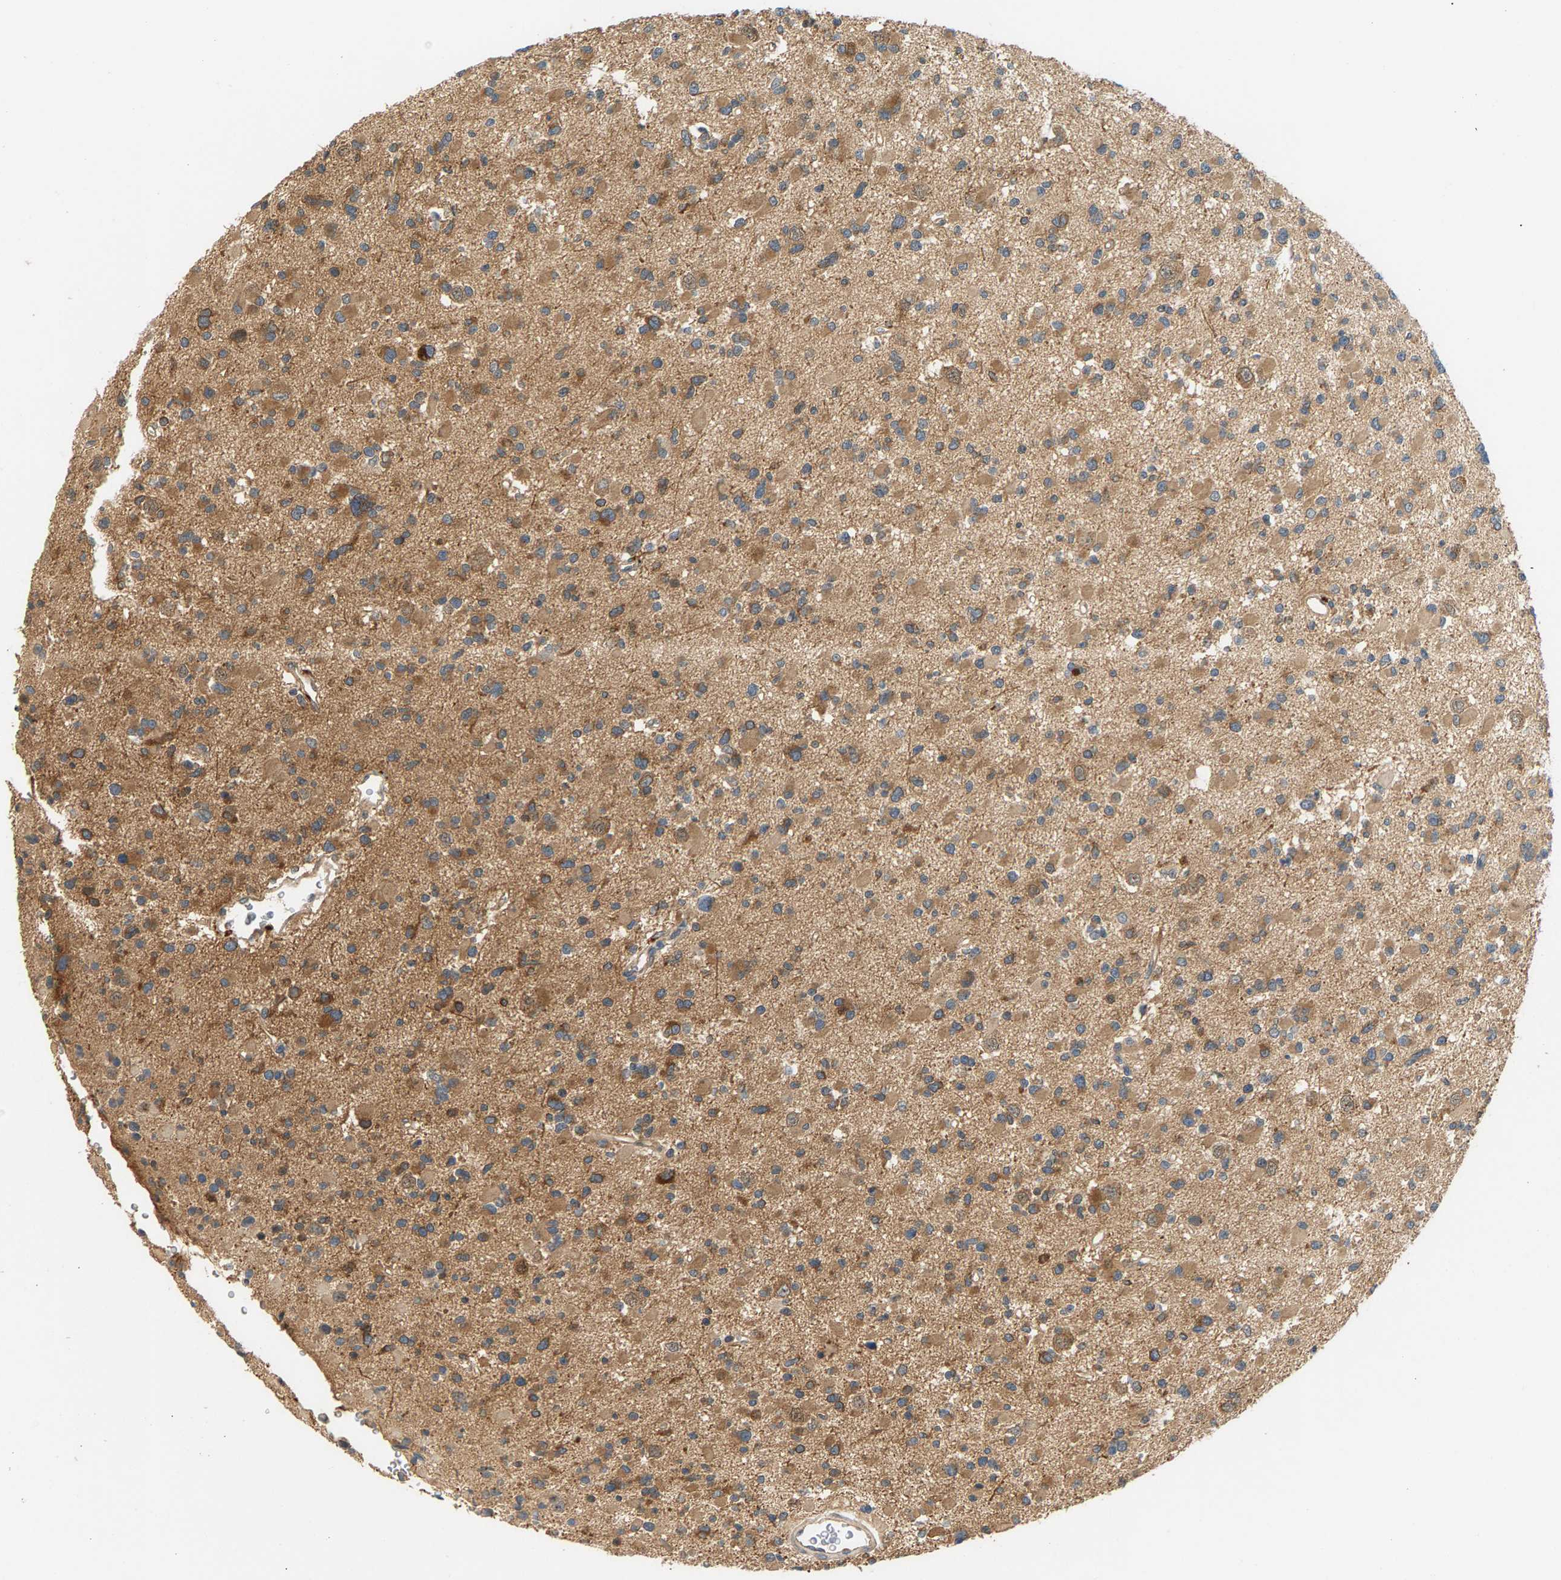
{"staining": {"intensity": "moderate", "quantity": ">75%", "location": "cytoplasmic/membranous"}, "tissue": "glioma", "cell_type": "Tumor cells", "image_type": "cancer", "snomed": [{"axis": "morphology", "description": "Glioma, malignant, Low grade"}, {"axis": "topography", "description": "Brain"}], "caption": "Protein staining by immunohistochemistry shows moderate cytoplasmic/membranous staining in approximately >75% of tumor cells in glioma. (DAB = brown stain, brightfield microscopy at high magnification).", "gene": "MAP2K5", "patient": {"sex": "female", "age": 22}}